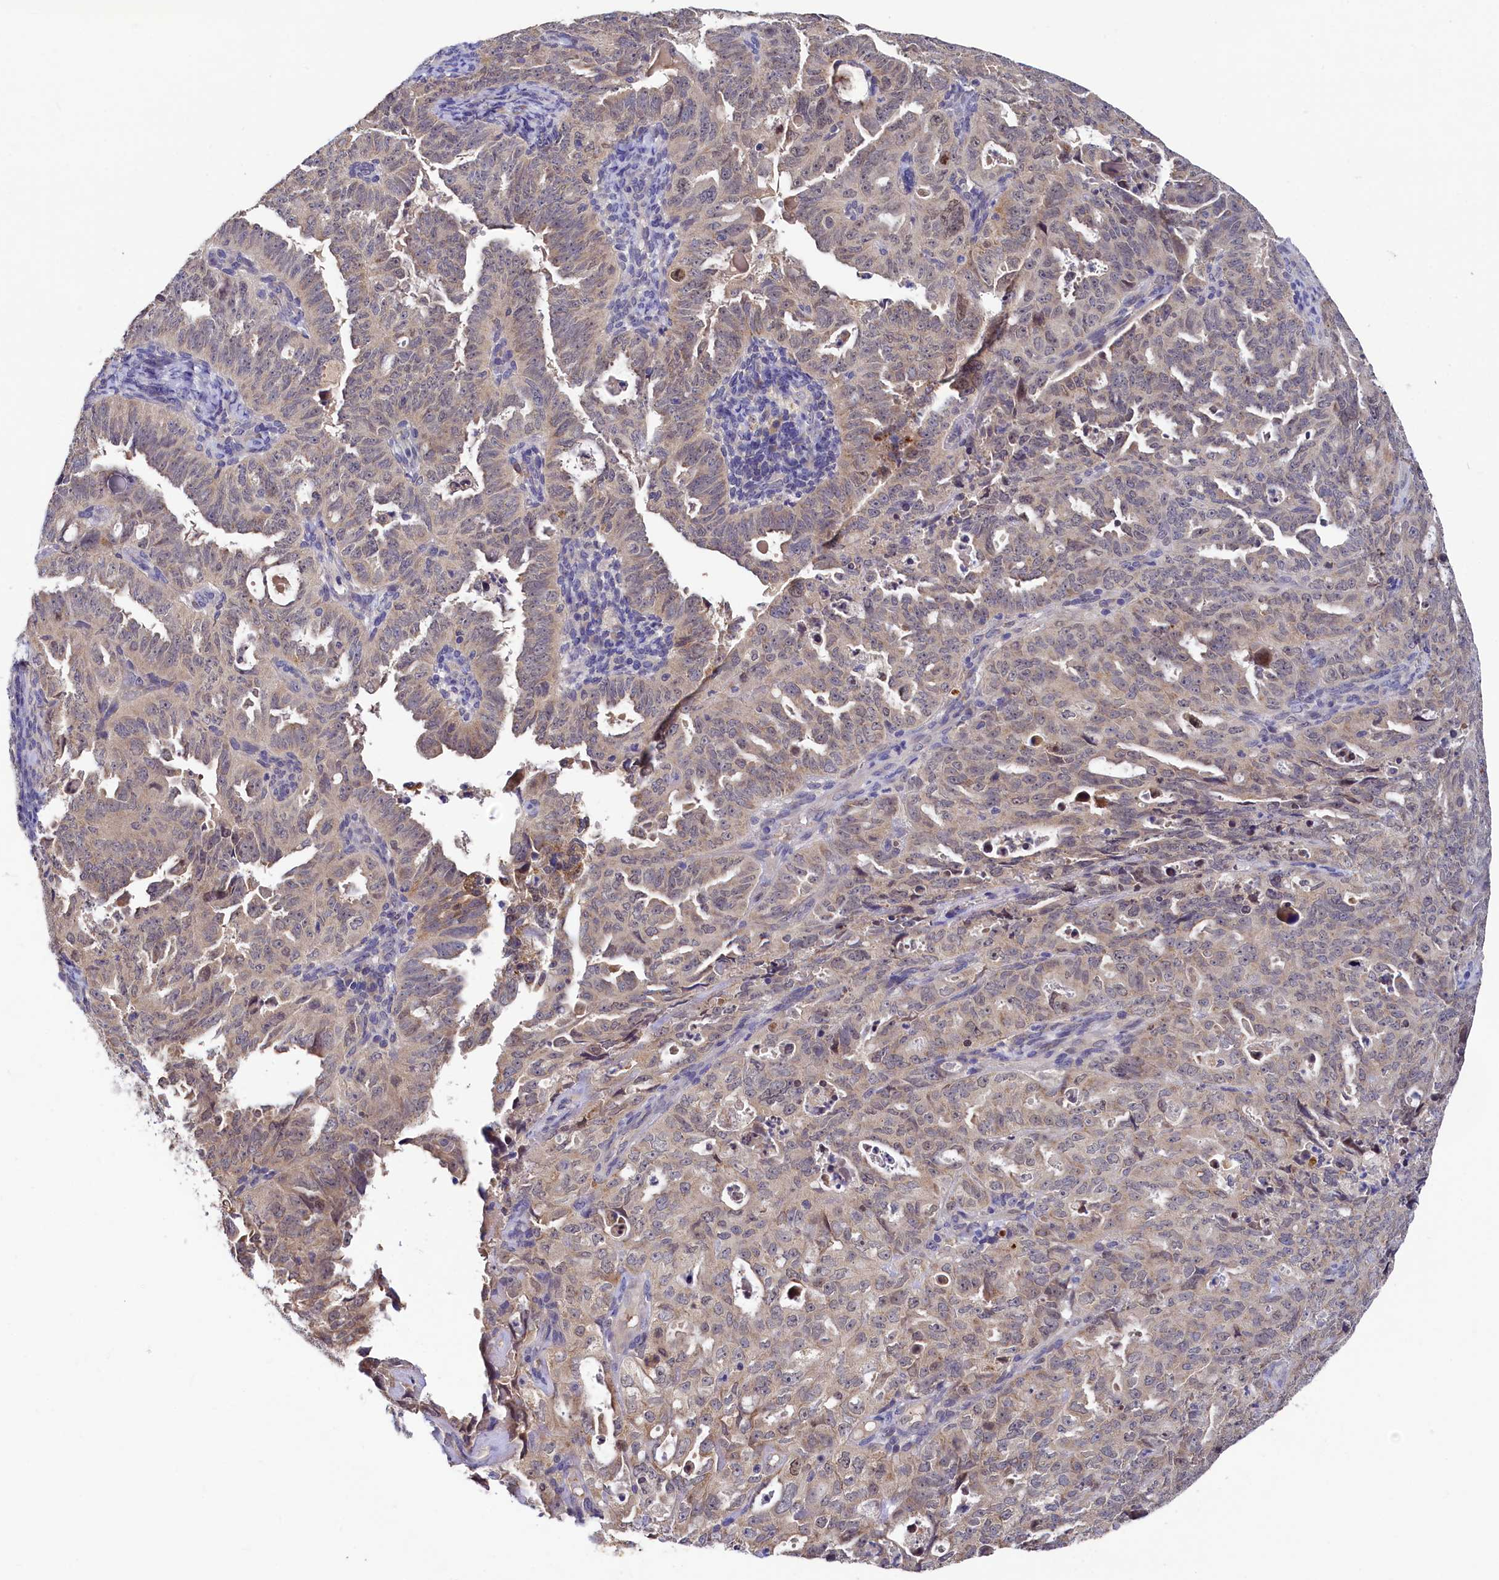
{"staining": {"intensity": "weak", "quantity": ">75%", "location": "cytoplasmic/membranous"}, "tissue": "endometrial cancer", "cell_type": "Tumor cells", "image_type": "cancer", "snomed": [{"axis": "morphology", "description": "Adenocarcinoma, NOS"}, {"axis": "topography", "description": "Endometrium"}], "caption": "Endometrial adenocarcinoma stained for a protein exhibits weak cytoplasmic/membranous positivity in tumor cells.", "gene": "SPINK9", "patient": {"sex": "female", "age": 65}}